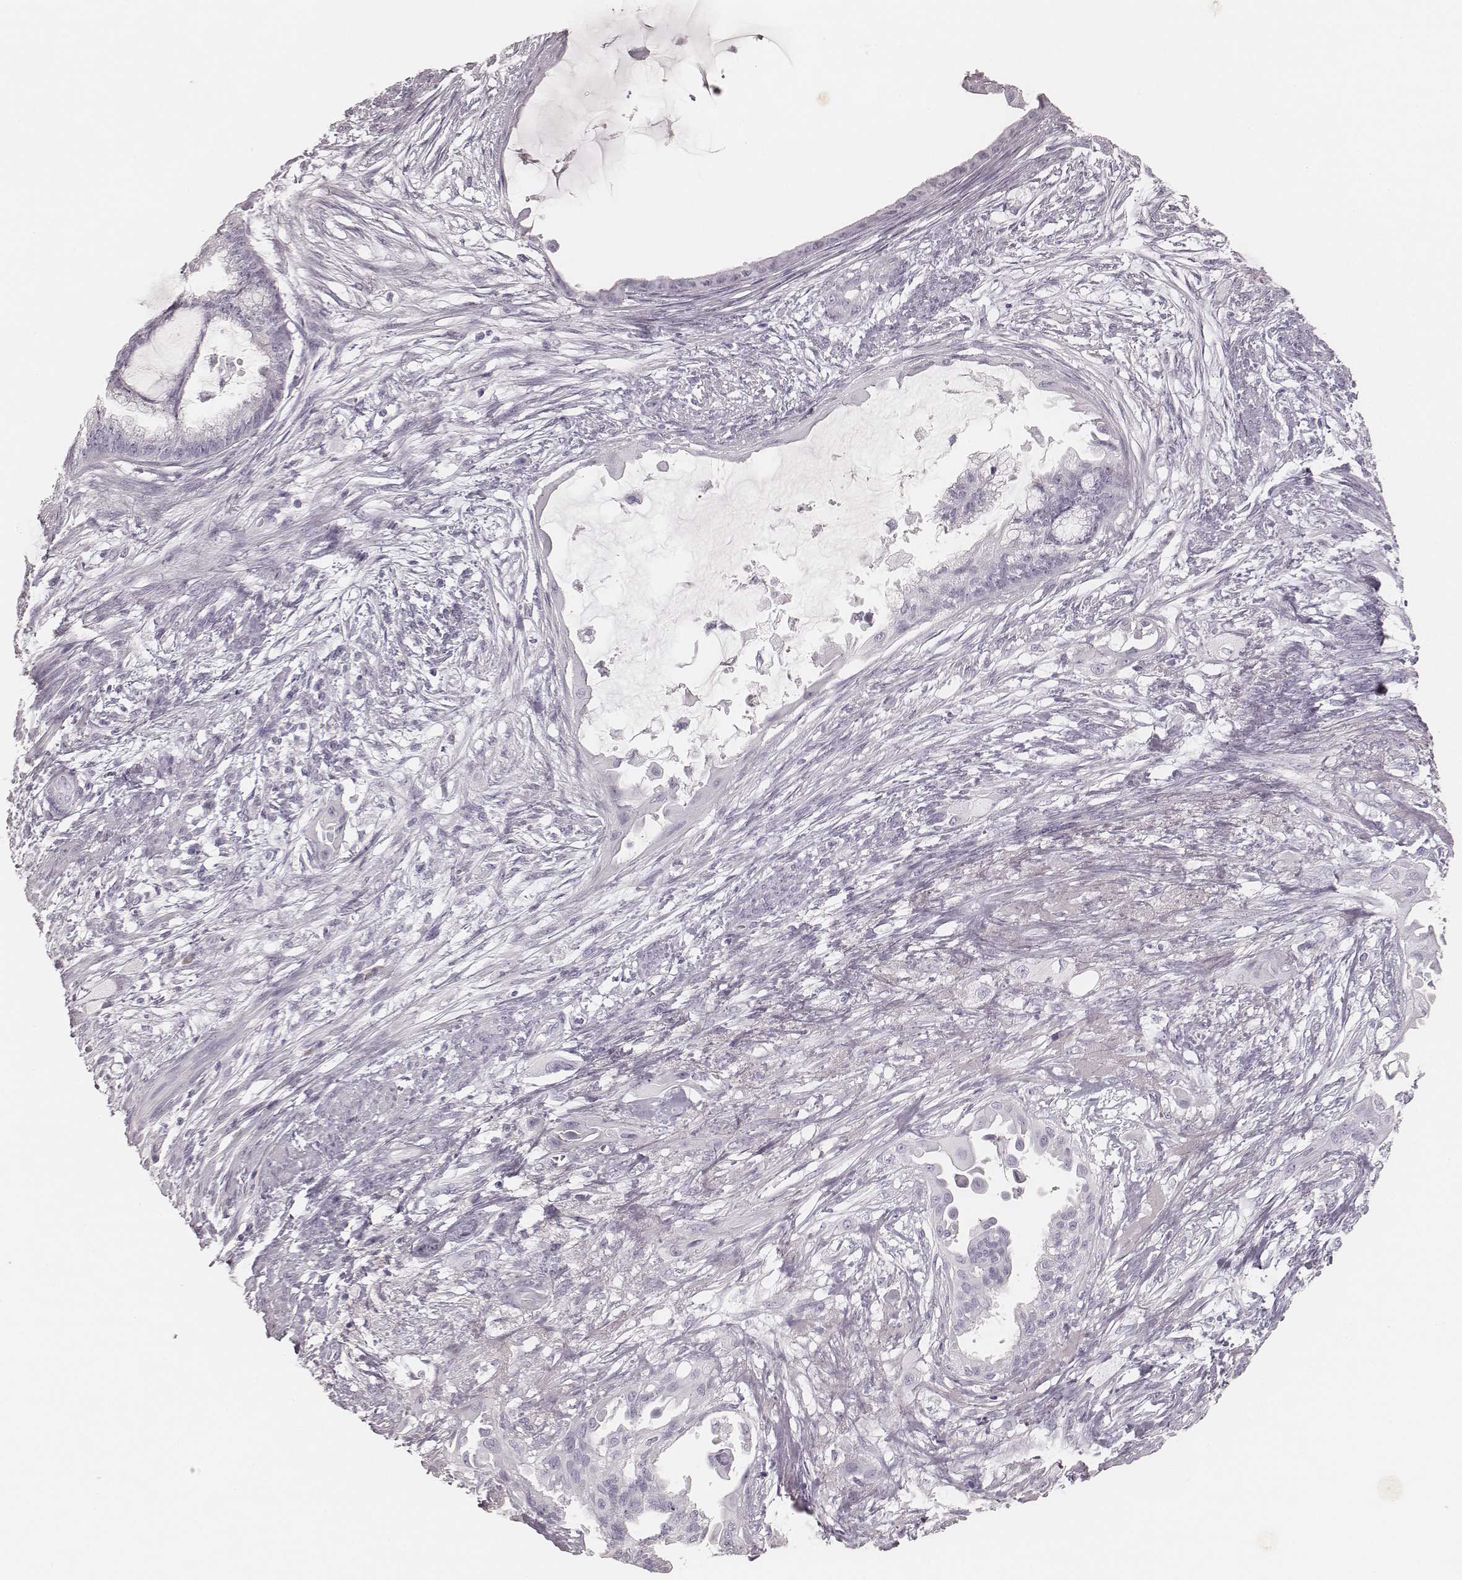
{"staining": {"intensity": "negative", "quantity": "none", "location": "none"}, "tissue": "endometrial cancer", "cell_type": "Tumor cells", "image_type": "cancer", "snomed": [{"axis": "morphology", "description": "Adenocarcinoma, NOS"}, {"axis": "topography", "description": "Endometrium"}], "caption": "The micrograph shows no significant staining in tumor cells of adenocarcinoma (endometrial).", "gene": "KRT82", "patient": {"sex": "female", "age": 86}}